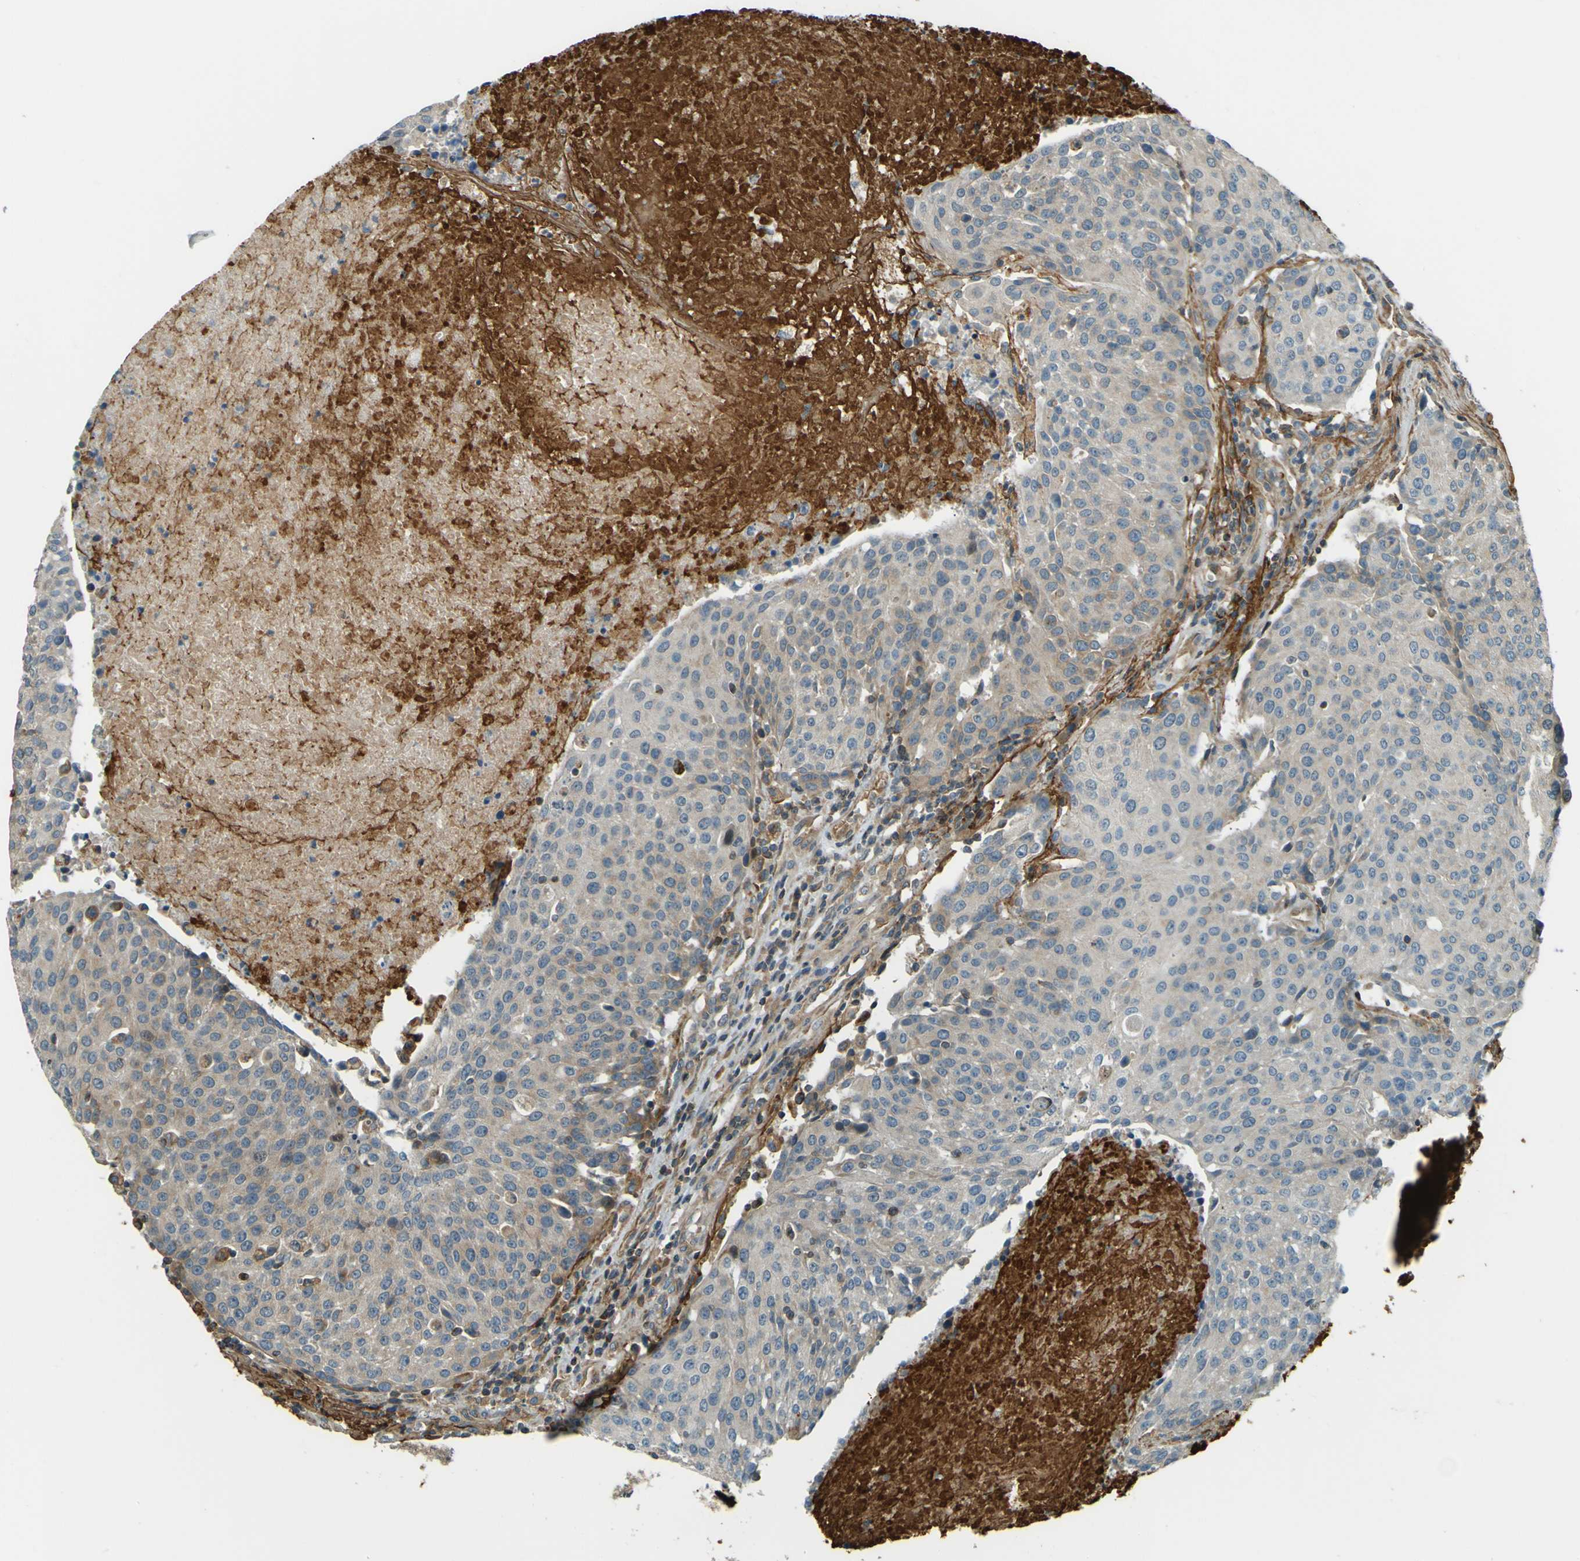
{"staining": {"intensity": "weak", "quantity": "<25%", "location": "cytoplasmic/membranous"}, "tissue": "urothelial cancer", "cell_type": "Tumor cells", "image_type": "cancer", "snomed": [{"axis": "morphology", "description": "Urothelial carcinoma, High grade"}, {"axis": "topography", "description": "Urinary bladder"}], "caption": "Immunohistochemistry histopathology image of neoplastic tissue: urothelial cancer stained with DAB demonstrates no significant protein staining in tumor cells. (DAB (3,3'-diaminobenzidine) IHC, high magnification).", "gene": "LPCAT1", "patient": {"sex": "female", "age": 85}}